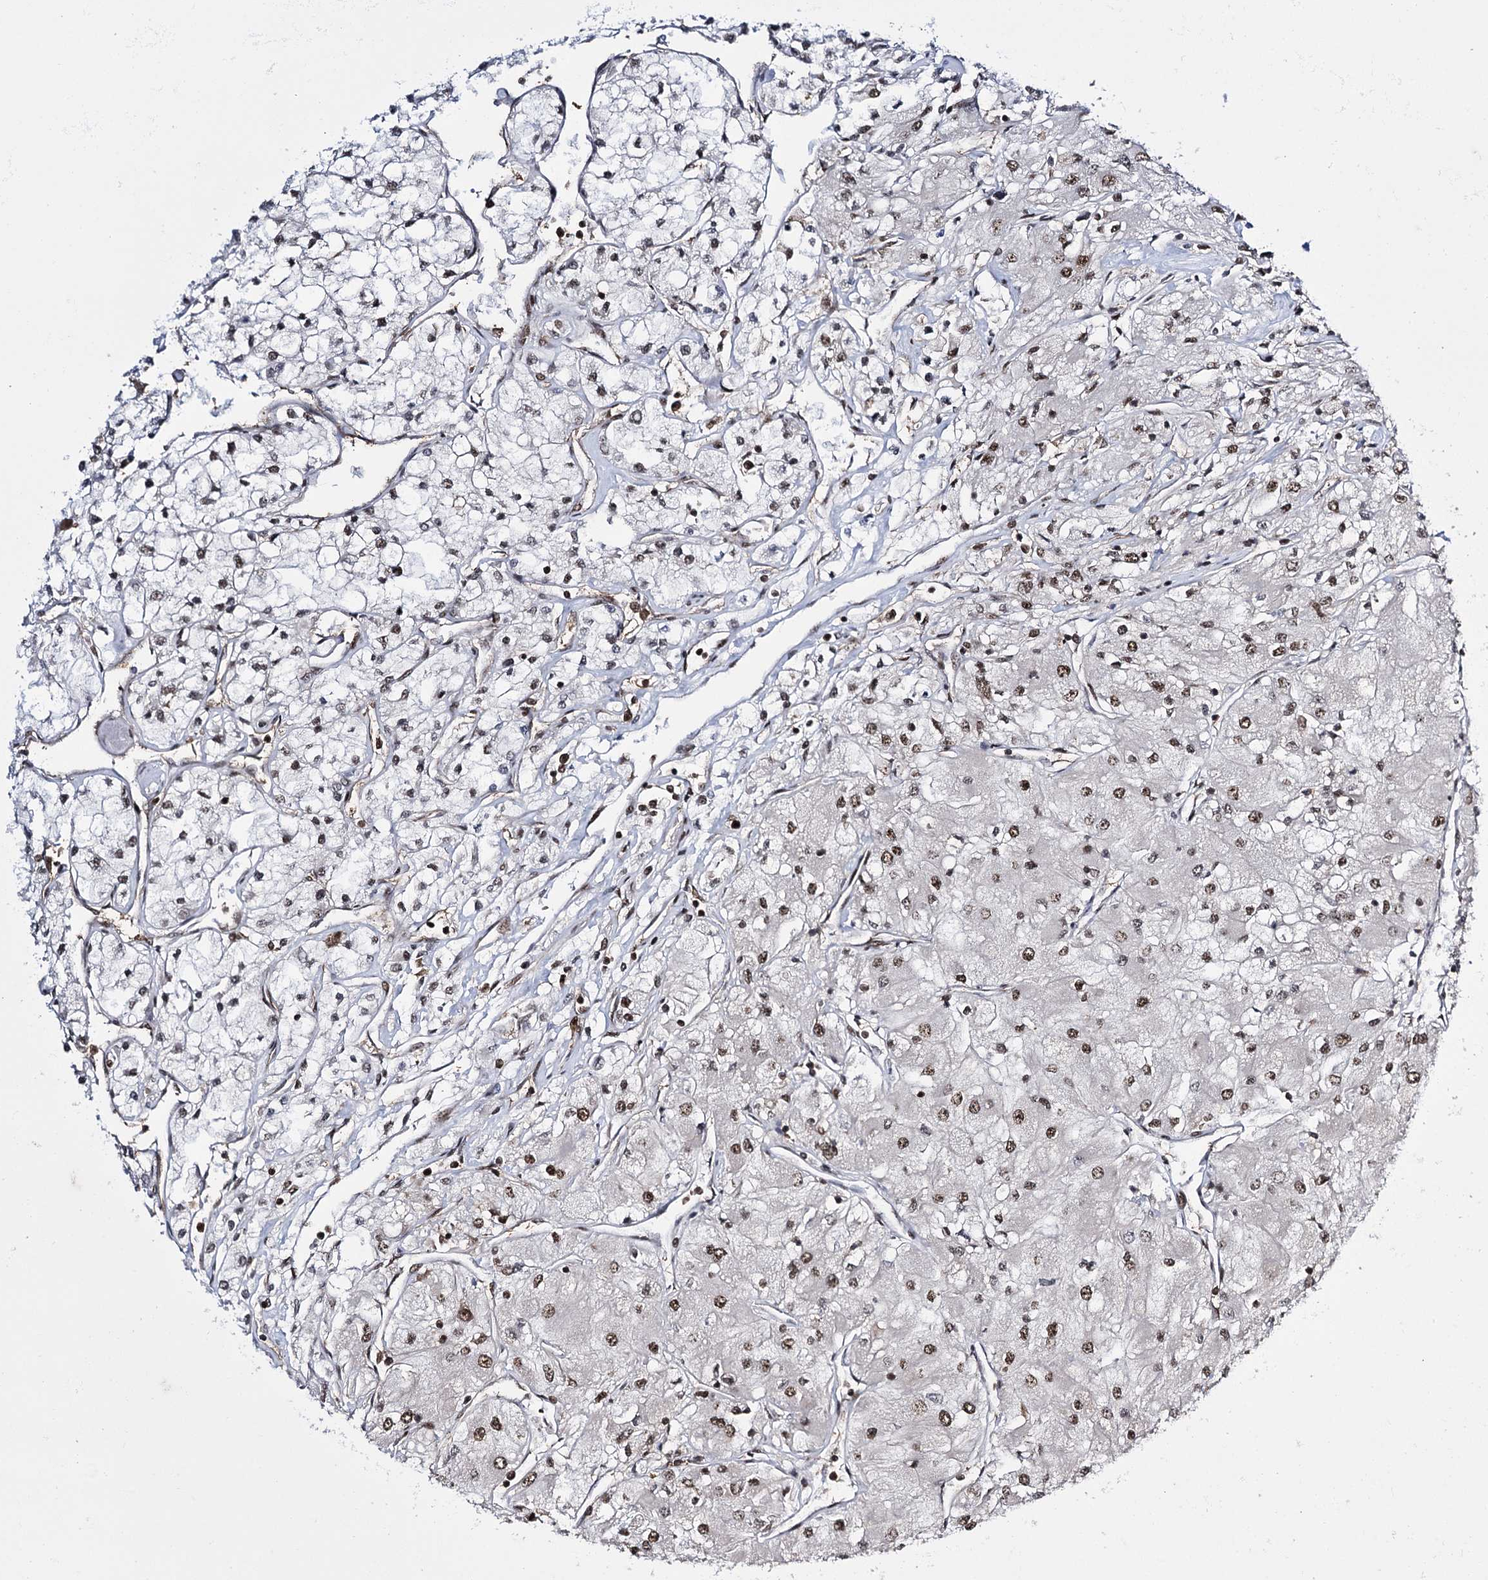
{"staining": {"intensity": "moderate", "quantity": ">75%", "location": "nuclear"}, "tissue": "renal cancer", "cell_type": "Tumor cells", "image_type": "cancer", "snomed": [{"axis": "morphology", "description": "Adenocarcinoma, NOS"}, {"axis": "topography", "description": "Kidney"}], "caption": "Immunohistochemistry (IHC) image of neoplastic tissue: human adenocarcinoma (renal) stained using immunohistochemistry (IHC) exhibits medium levels of moderate protein expression localized specifically in the nuclear of tumor cells, appearing as a nuclear brown color.", "gene": "PRPF40A", "patient": {"sex": "male", "age": 80}}